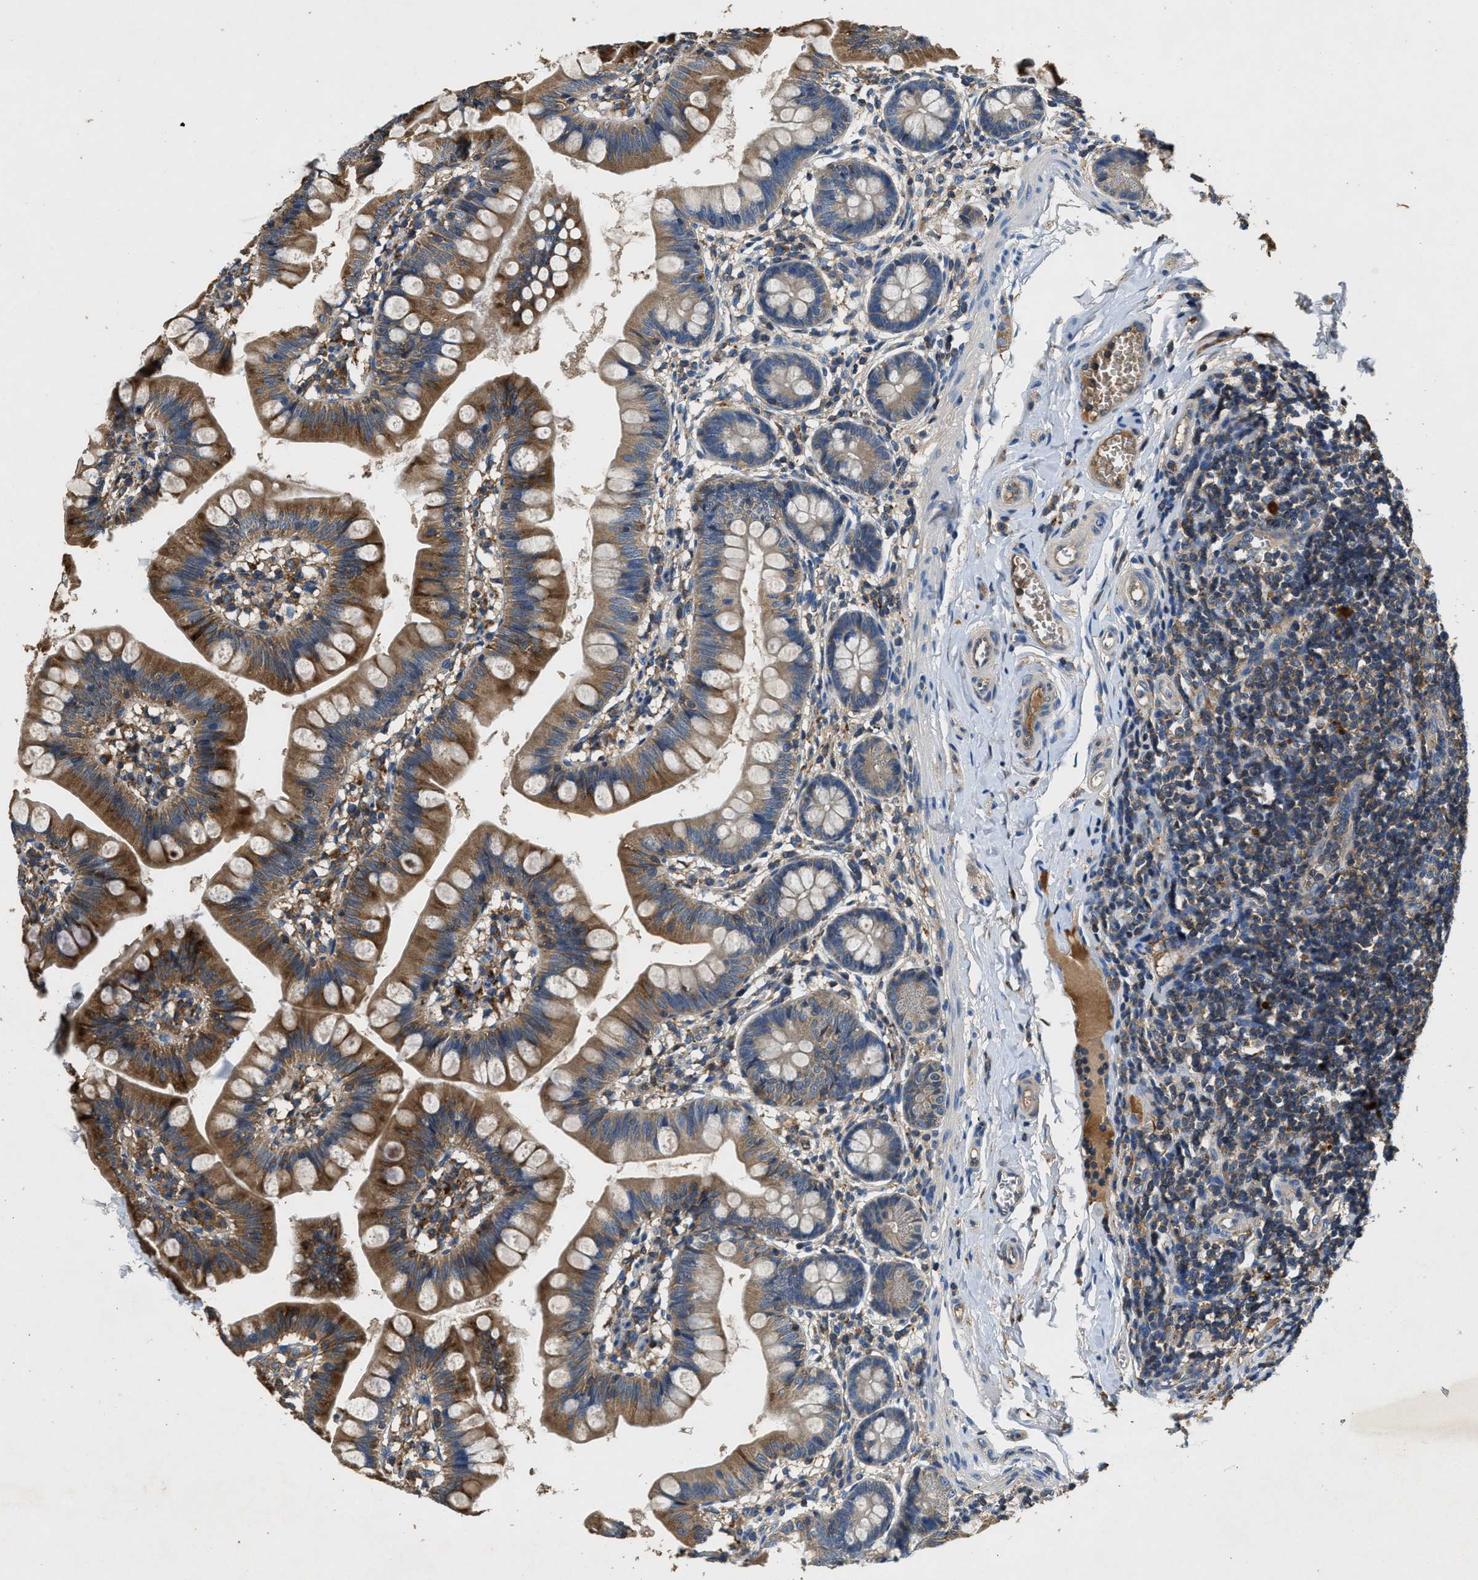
{"staining": {"intensity": "strong", "quantity": "25%-75%", "location": "cytoplasmic/membranous"}, "tissue": "small intestine", "cell_type": "Glandular cells", "image_type": "normal", "snomed": [{"axis": "morphology", "description": "Normal tissue, NOS"}, {"axis": "topography", "description": "Small intestine"}], "caption": "Benign small intestine demonstrates strong cytoplasmic/membranous positivity in approximately 25%-75% of glandular cells.", "gene": "BLOC1S1", "patient": {"sex": "male", "age": 7}}